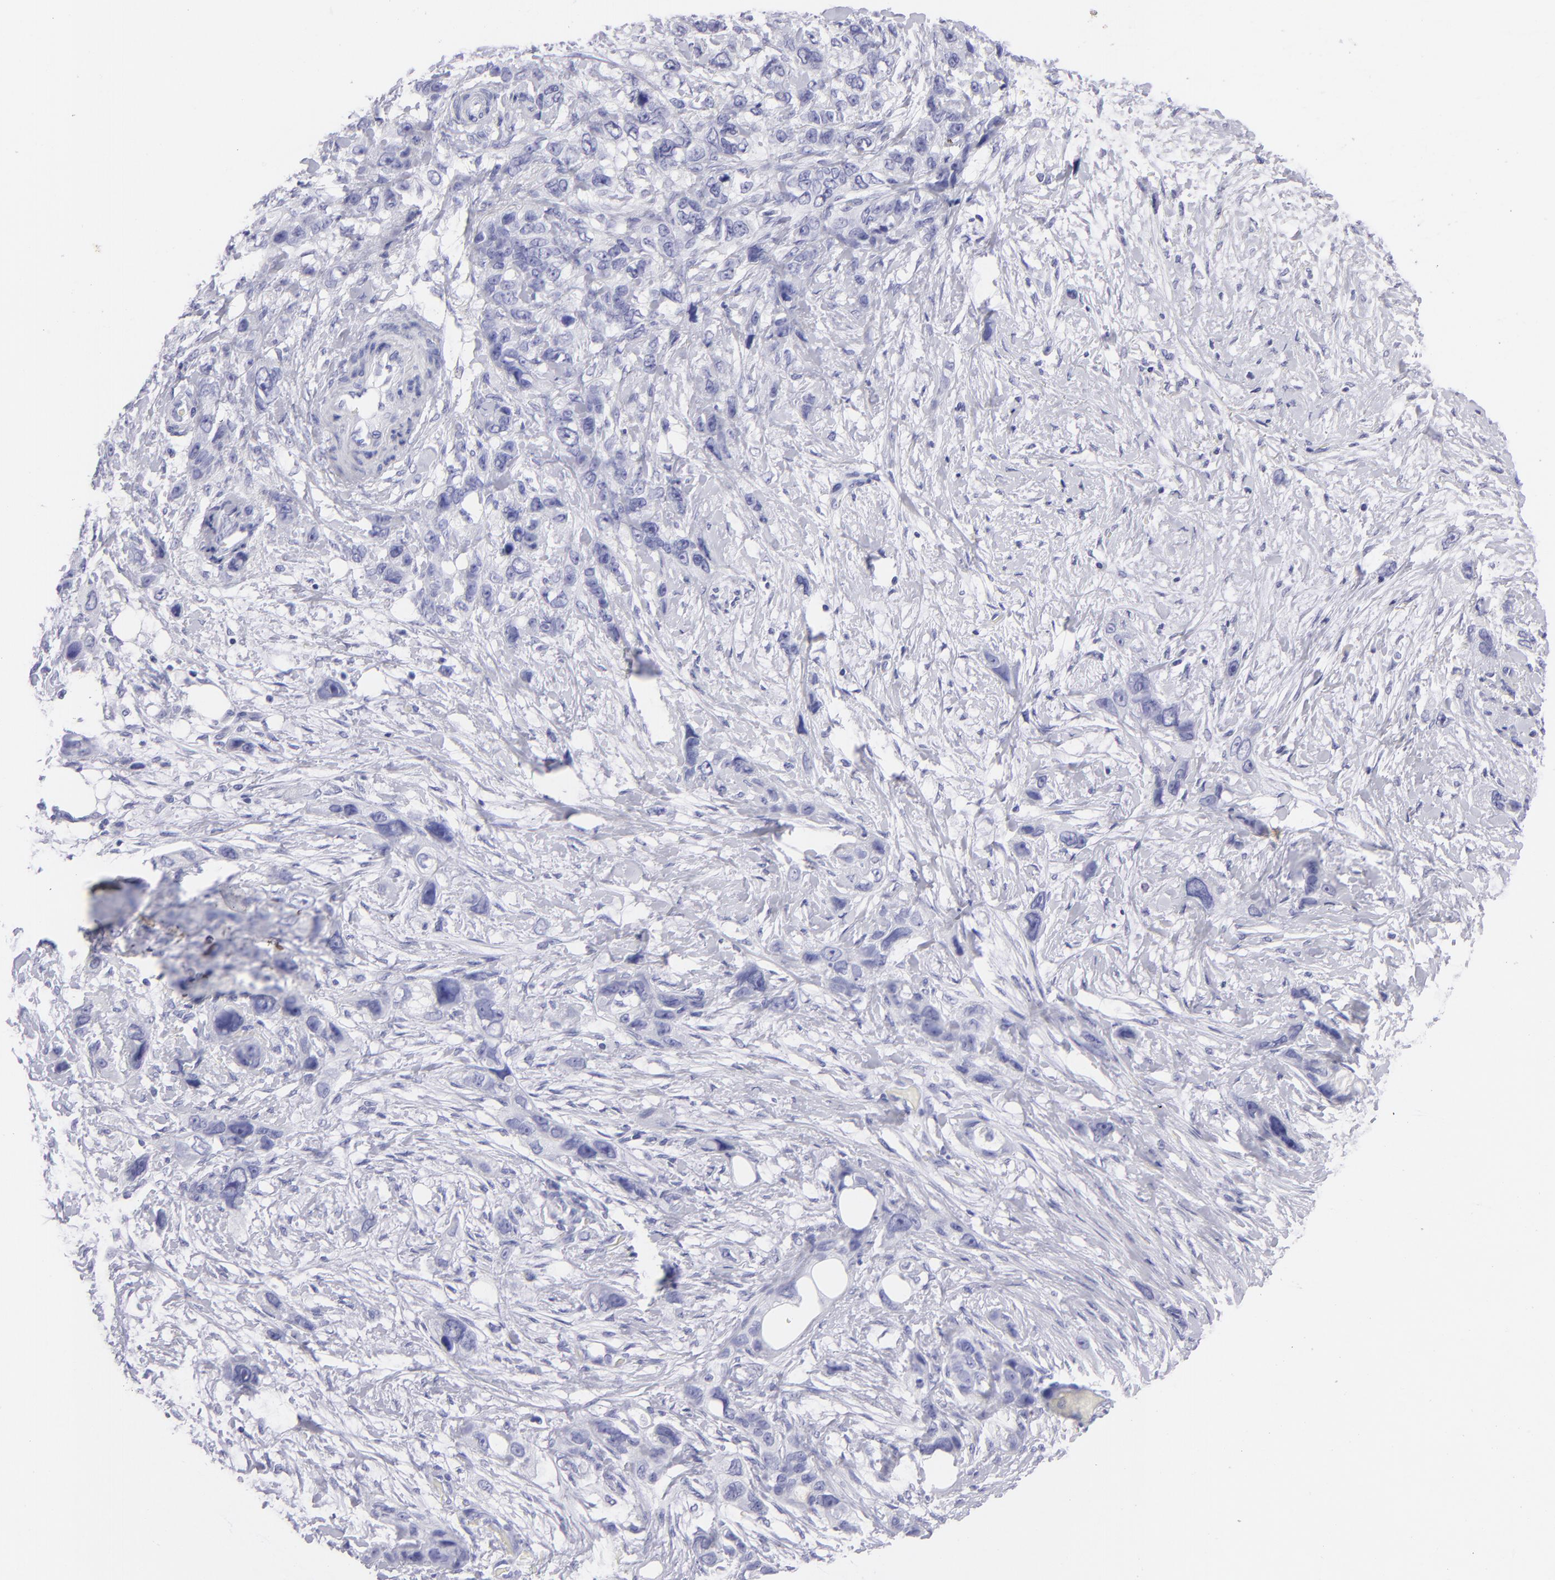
{"staining": {"intensity": "negative", "quantity": "none", "location": "none"}, "tissue": "stomach cancer", "cell_type": "Tumor cells", "image_type": "cancer", "snomed": [{"axis": "morphology", "description": "Adenocarcinoma, NOS"}, {"axis": "topography", "description": "Stomach, upper"}], "caption": "This photomicrograph is of stomach cancer (adenocarcinoma) stained with immunohistochemistry to label a protein in brown with the nuclei are counter-stained blue. There is no positivity in tumor cells.", "gene": "SLC1A2", "patient": {"sex": "male", "age": 47}}